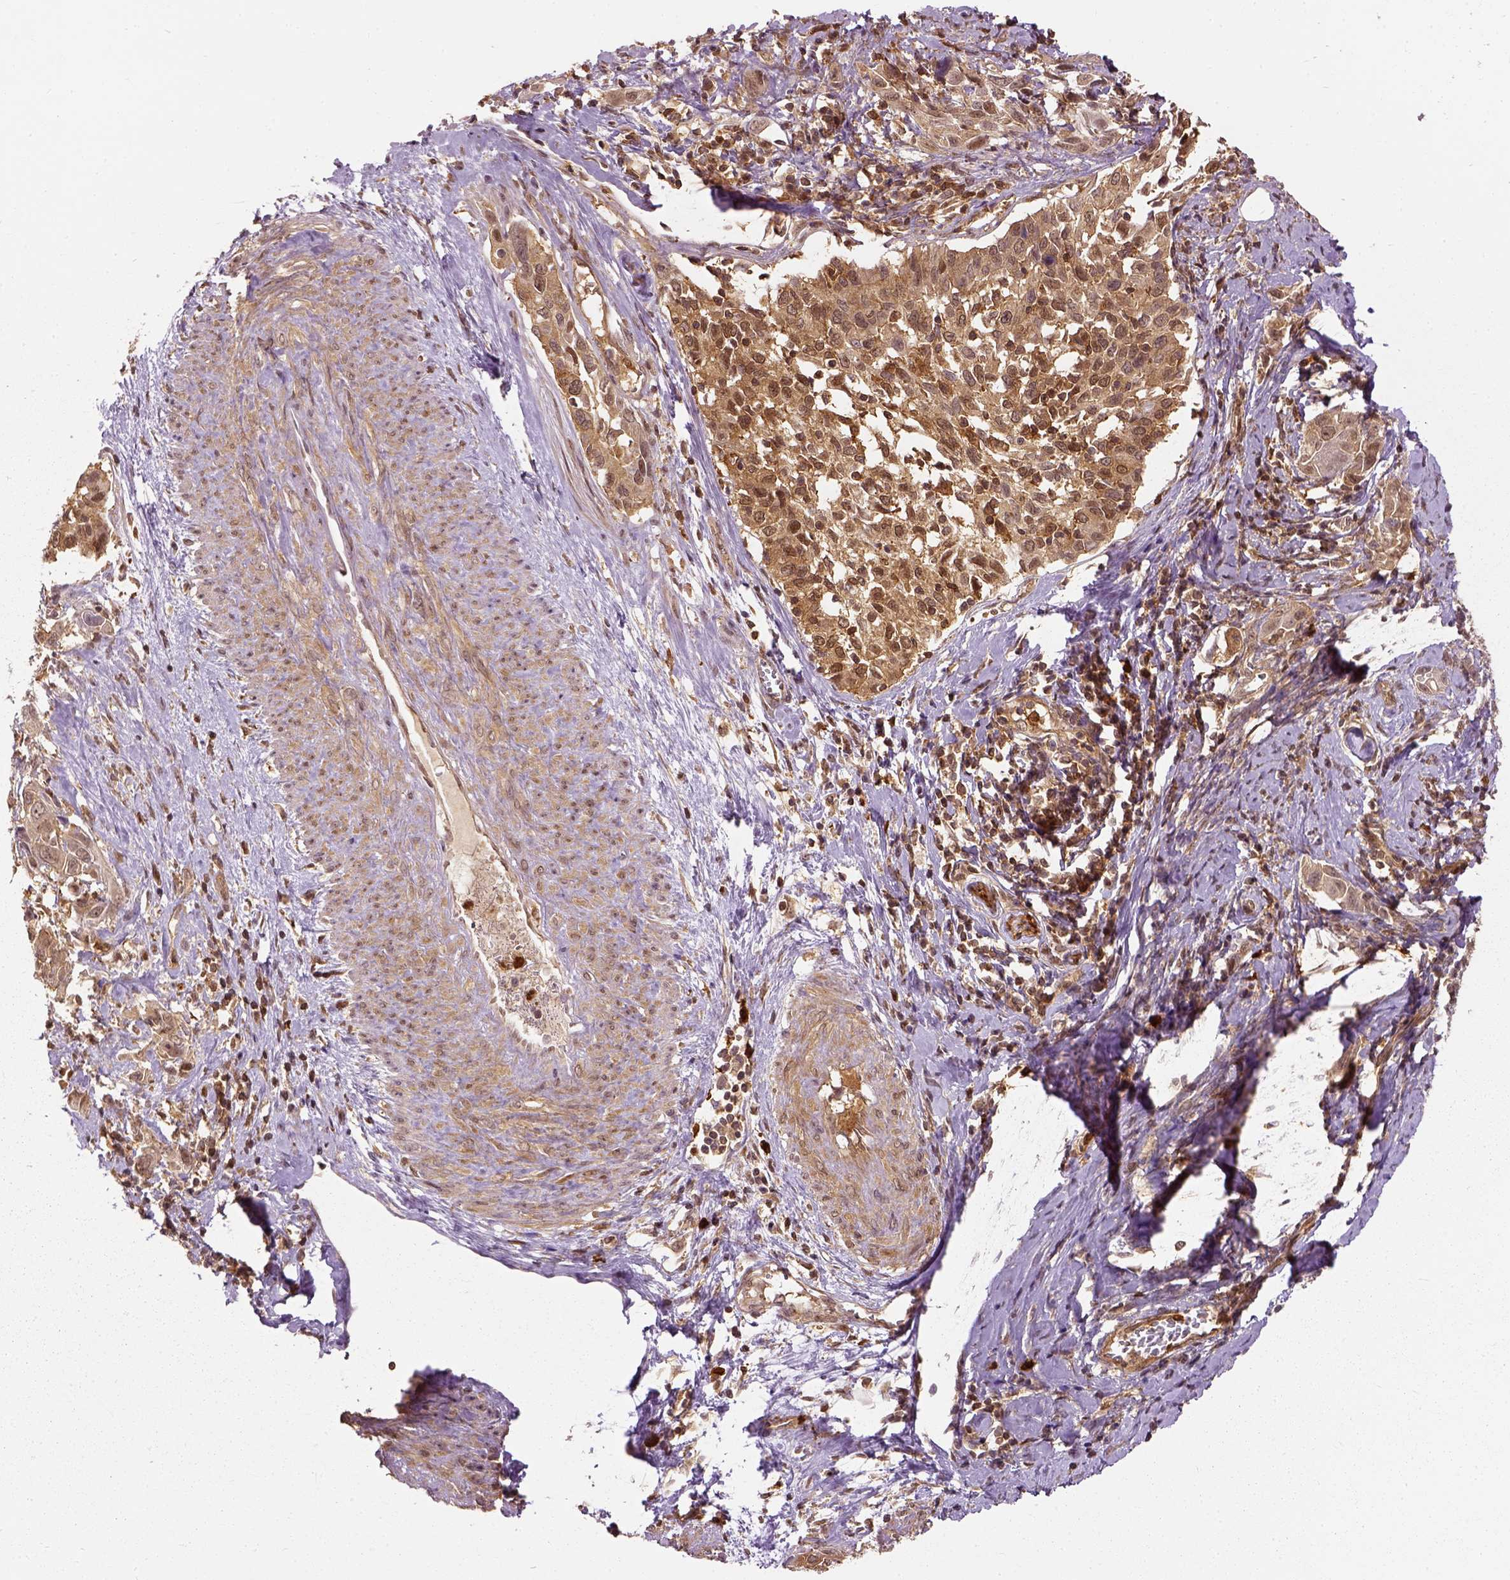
{"staining": {"intensity": "moderate", "quantity": ">75%", "location": "cytoplasmic/membranous"}, "tissue": "cervical cancer", "cell_type": "Tumor cells", "image_type": "cancer", "snomed": [{"axis": "morphology", "description": "Squamous cell carcinoma, NOS"}, {"axis": "topography", "description": "Cervix"}], "caption": "This photomicrograph exhibits immunohistochemistry (IHC) staining of cervical cancer (squamous cell carcinoma), with medium moderate cytoplasmic/membranous positivity in approximately >75% of tumor cells.", "gene": "GPI", "patient": {"sex": "female", "age": 51}}